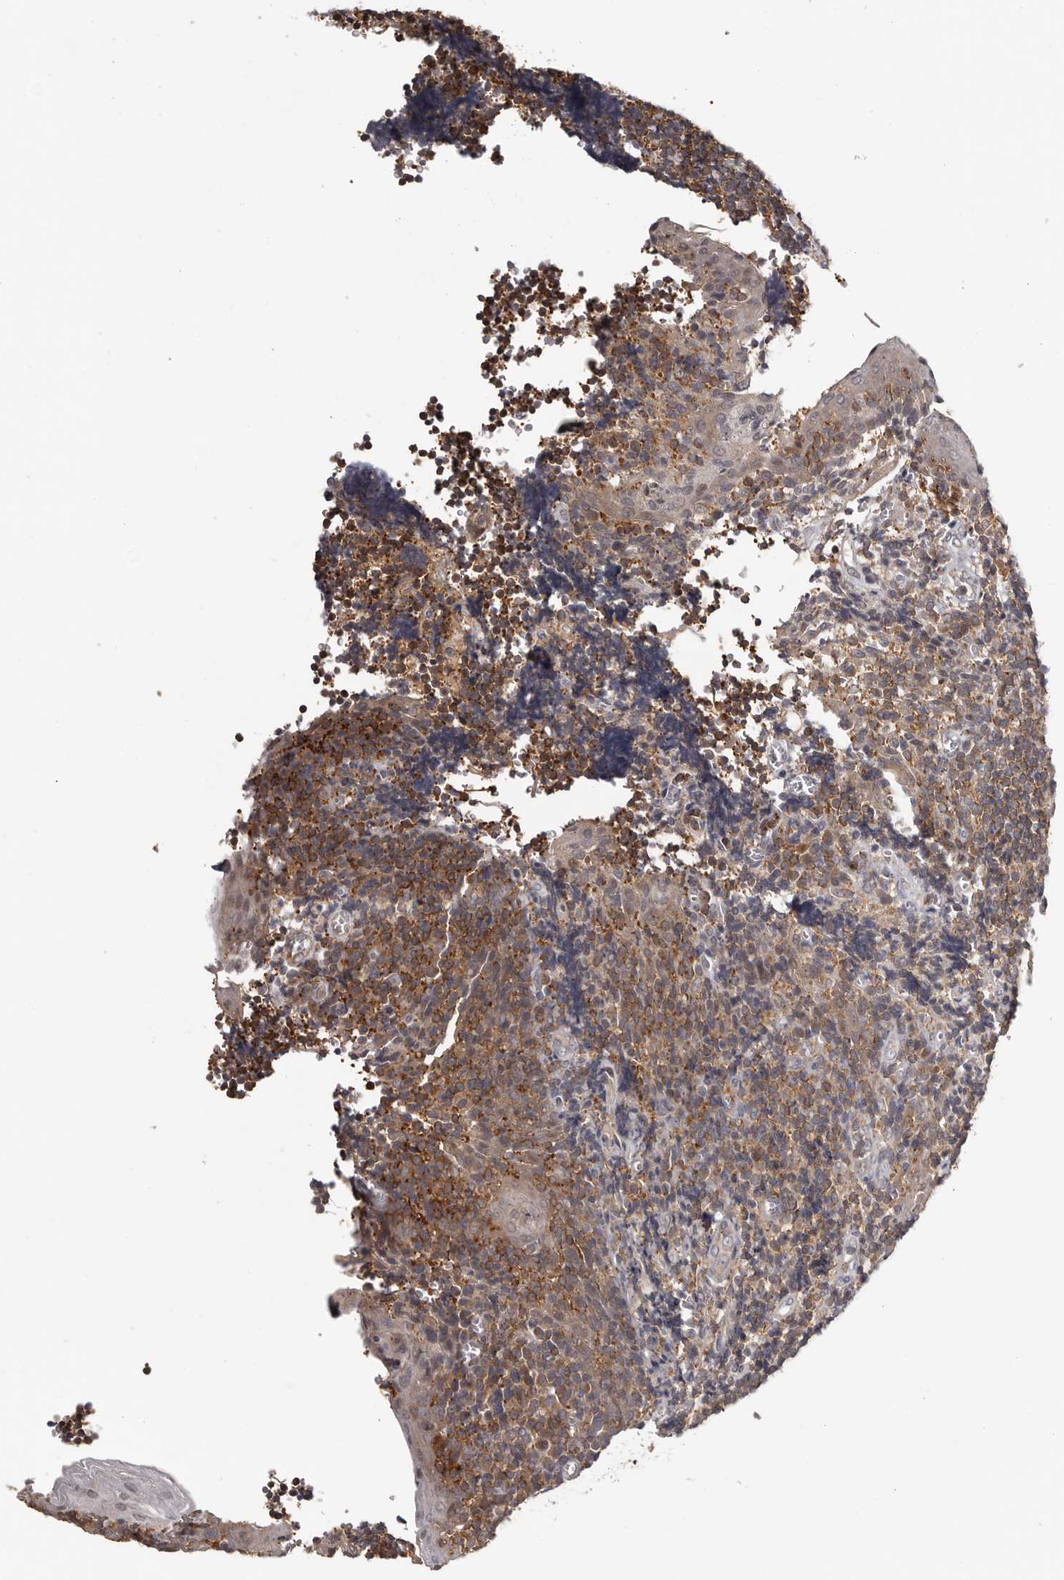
{"staining": {"intensity": "weak", "quantity": "25%-75%", "location": "cytoplasmic/membranous"}, "tissue": "tonsil", "cell_type": "Germinal center cells", "image_type": "normal", "snomed": [{"axis": "morphology", "description": "Normal tissue, NOS"}, {"axis": "topography", "description": "Tonsil"}], "caption": "Immunohistochemistry (IHC) photomicrograph of normal tonsil stained for a protein (brown), which shows low levels of weak cytoplasmic/membranous positivity in about 25%-75% of germinal center cells.", "gene": "ANKRD44", "patient": {"sex": "male", "age": 27}}